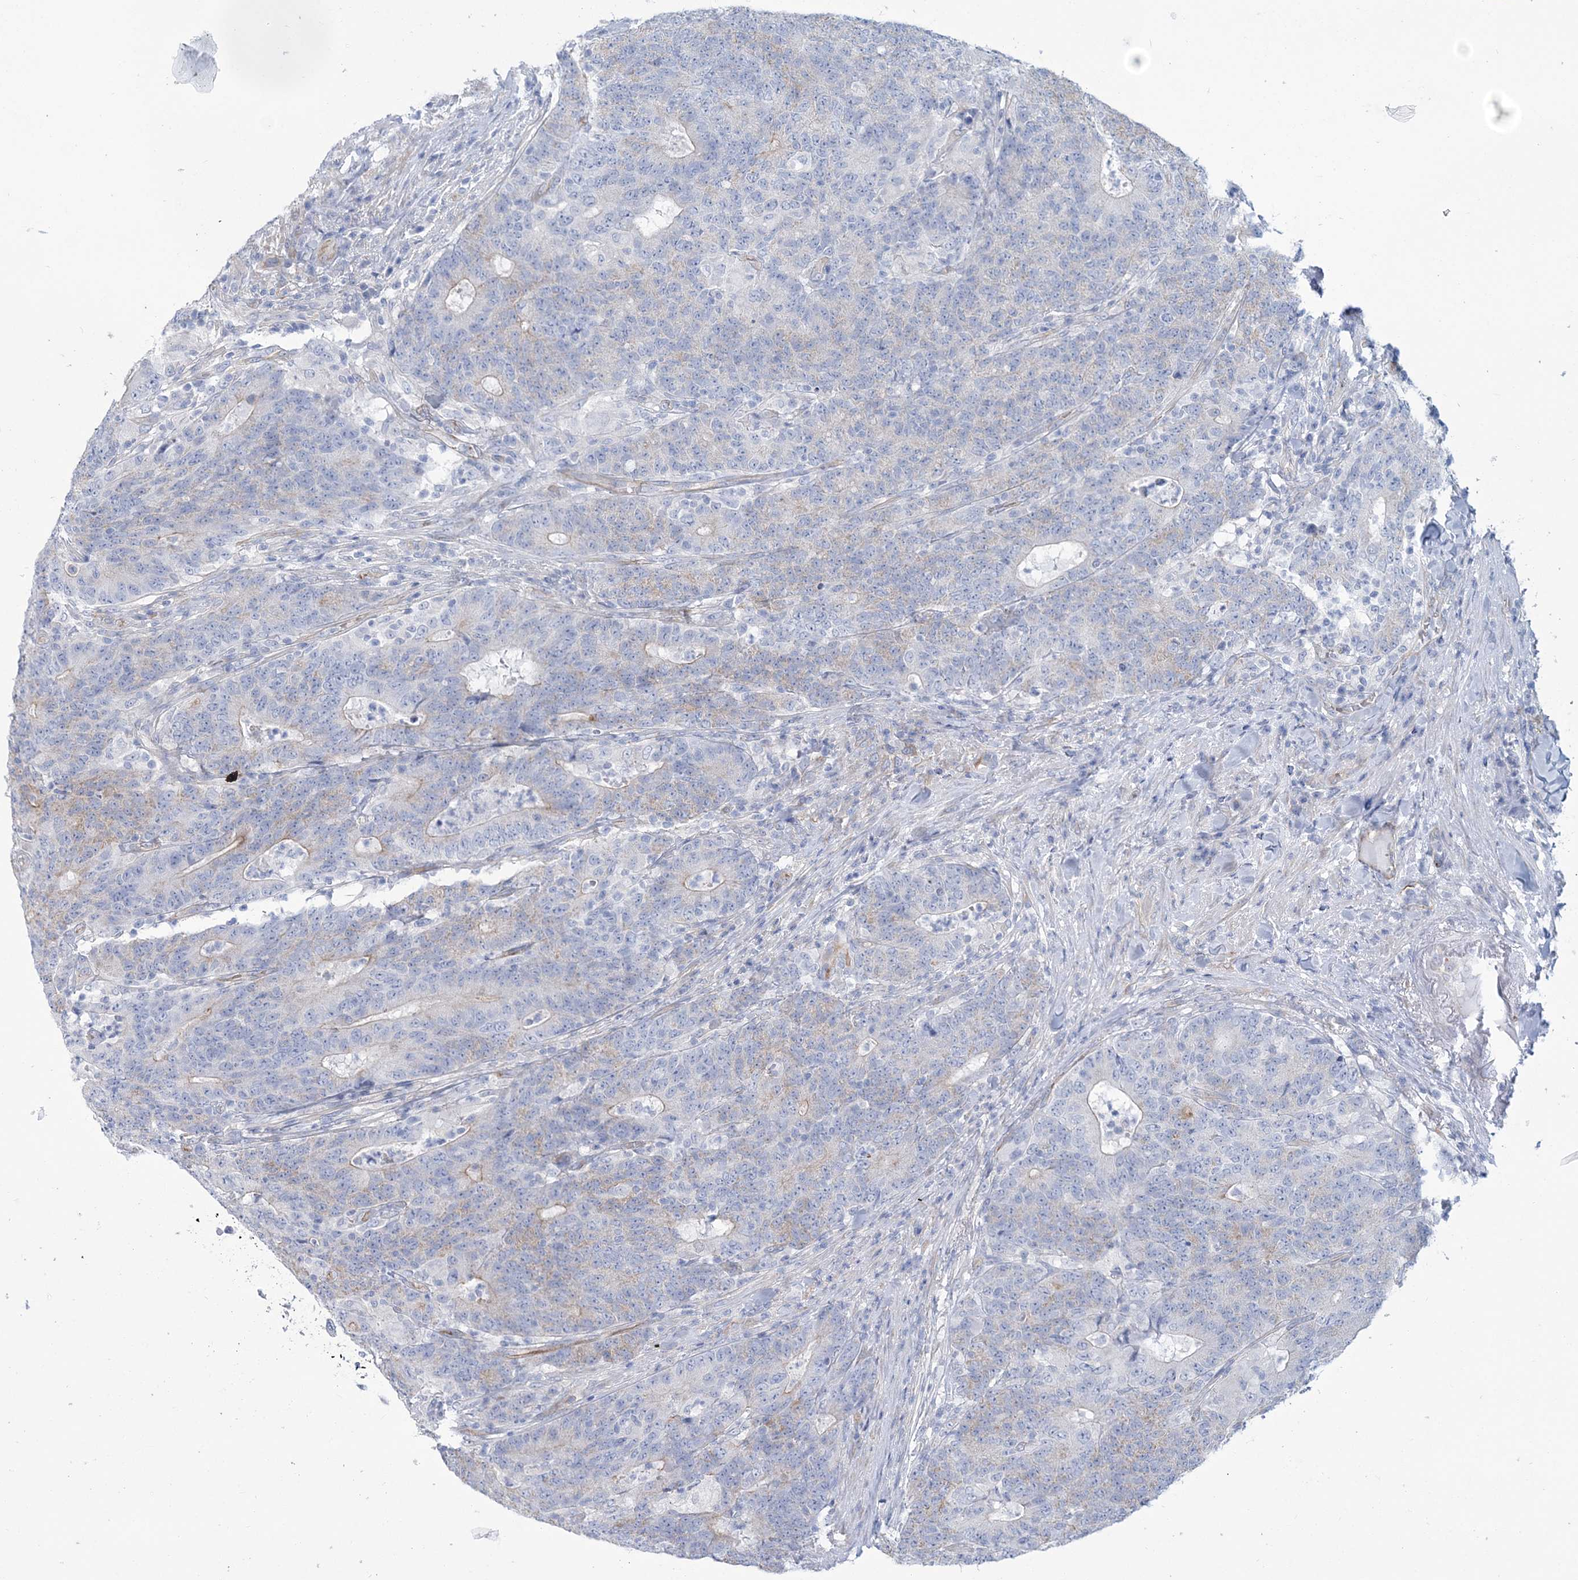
{"staining": {"intensity": "weak", "quantity": "<25%", "location": "cytoplasmic/membranous"}, "tissue": "colorectal cancer", "cell_type": "Tumor cells", "image_type": "cancer", "snomed": [{"axis": "morphology", "description": "Normal tissue, NOS"}, {"axis": "morphology", "description": "Adenocarcinoma, NOS"}, {"axis": "topography", "description": "Colon"}], "caption": "IHC of colorectal cancer exhibits no staining in tumor cells.", "gene": "RAB11FIP5", "patient": {"sex": "female", "age": 75}}